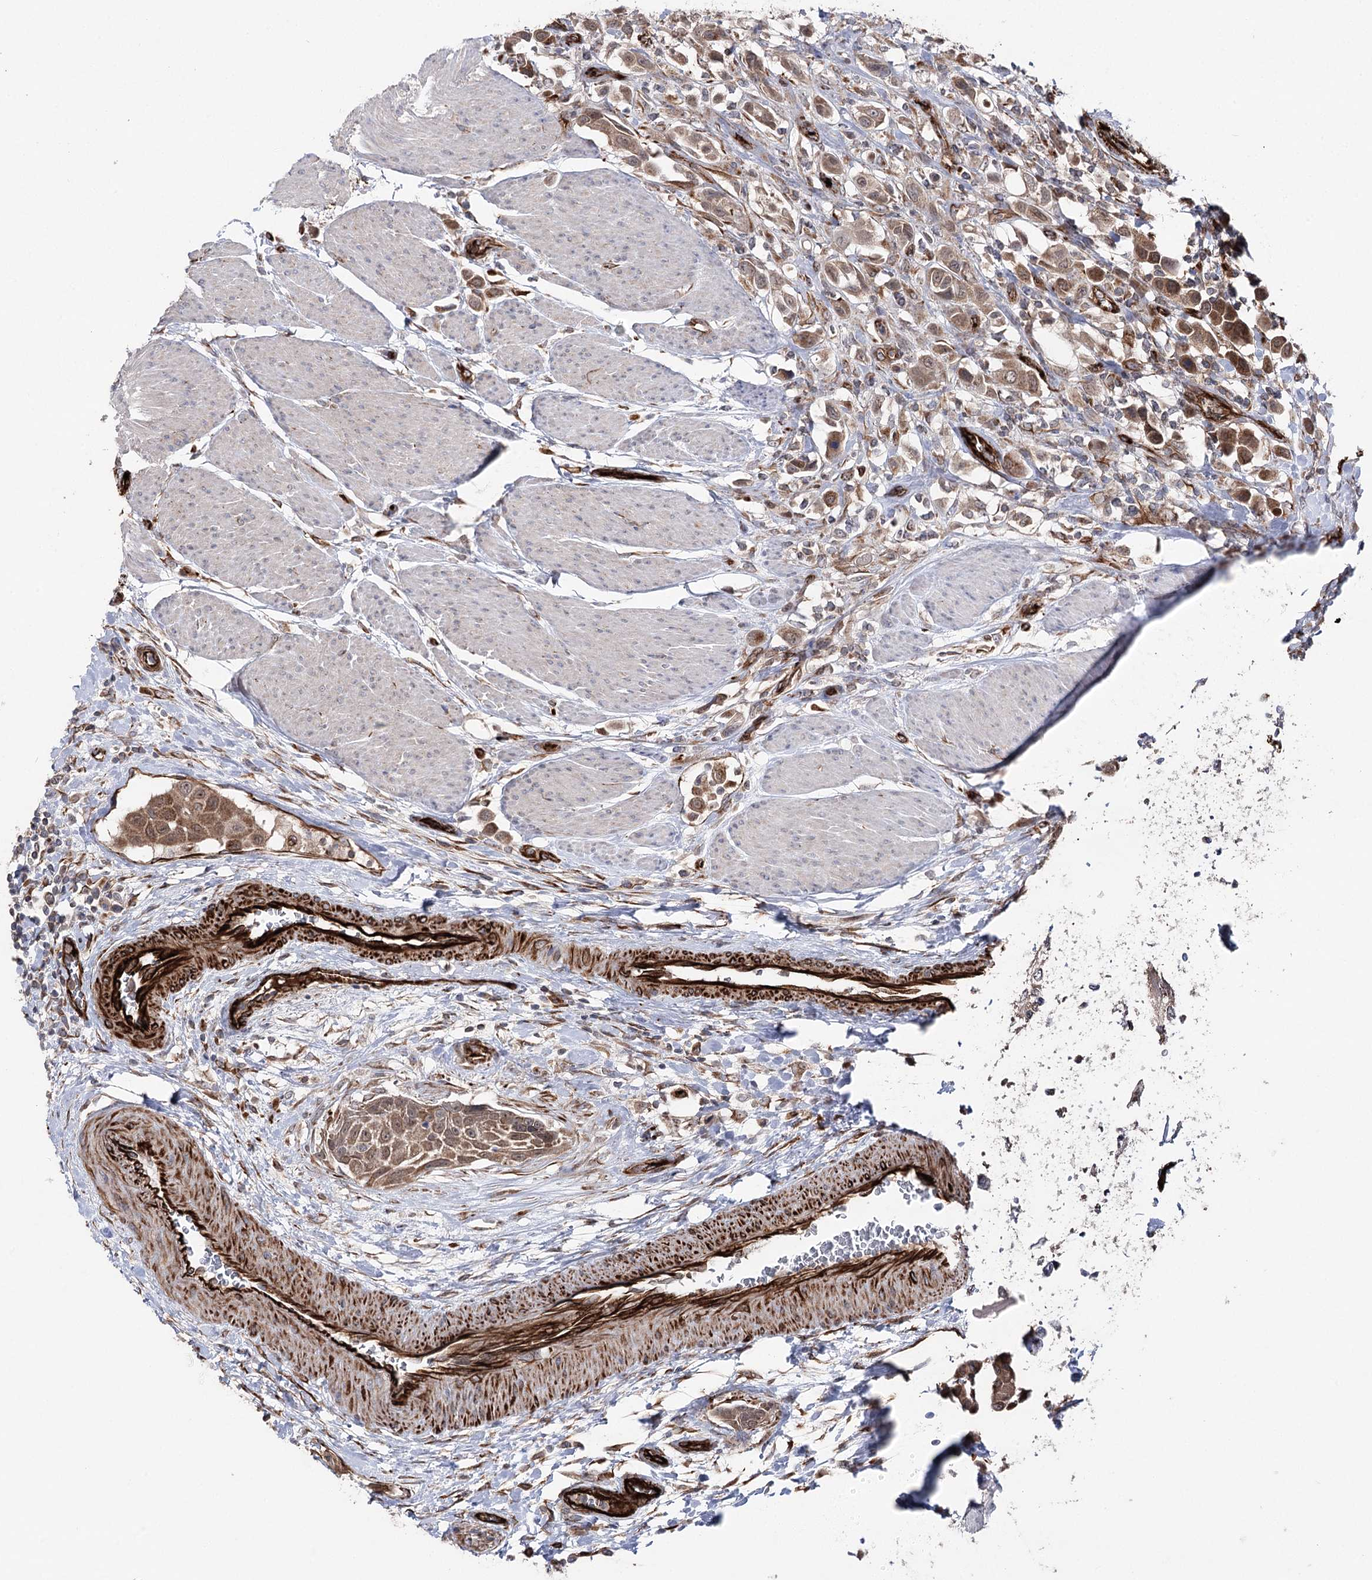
{"staining": {"intensity": "moderate", "quantity": ">75%", "location": "cytoplasmic/membranous,nuclear"}, "tissue": "urothelial cancer", "cell_type": "Tumor cells", "image_type": "cancer", "snomed": [{"axis": "morphology", "description": "Urothelial carcinoma, High grade"}, {"axis": "topography", "description": "Urinary bladder"}], "caption": "Urothelial cancer stained with a brown dye reveals moderate cytoplasmic/membranous and nuclear positive positivity in about >75% of tumor cells.", "gene": "MIB1", "patient": {"sex": "male", "age": 50}}